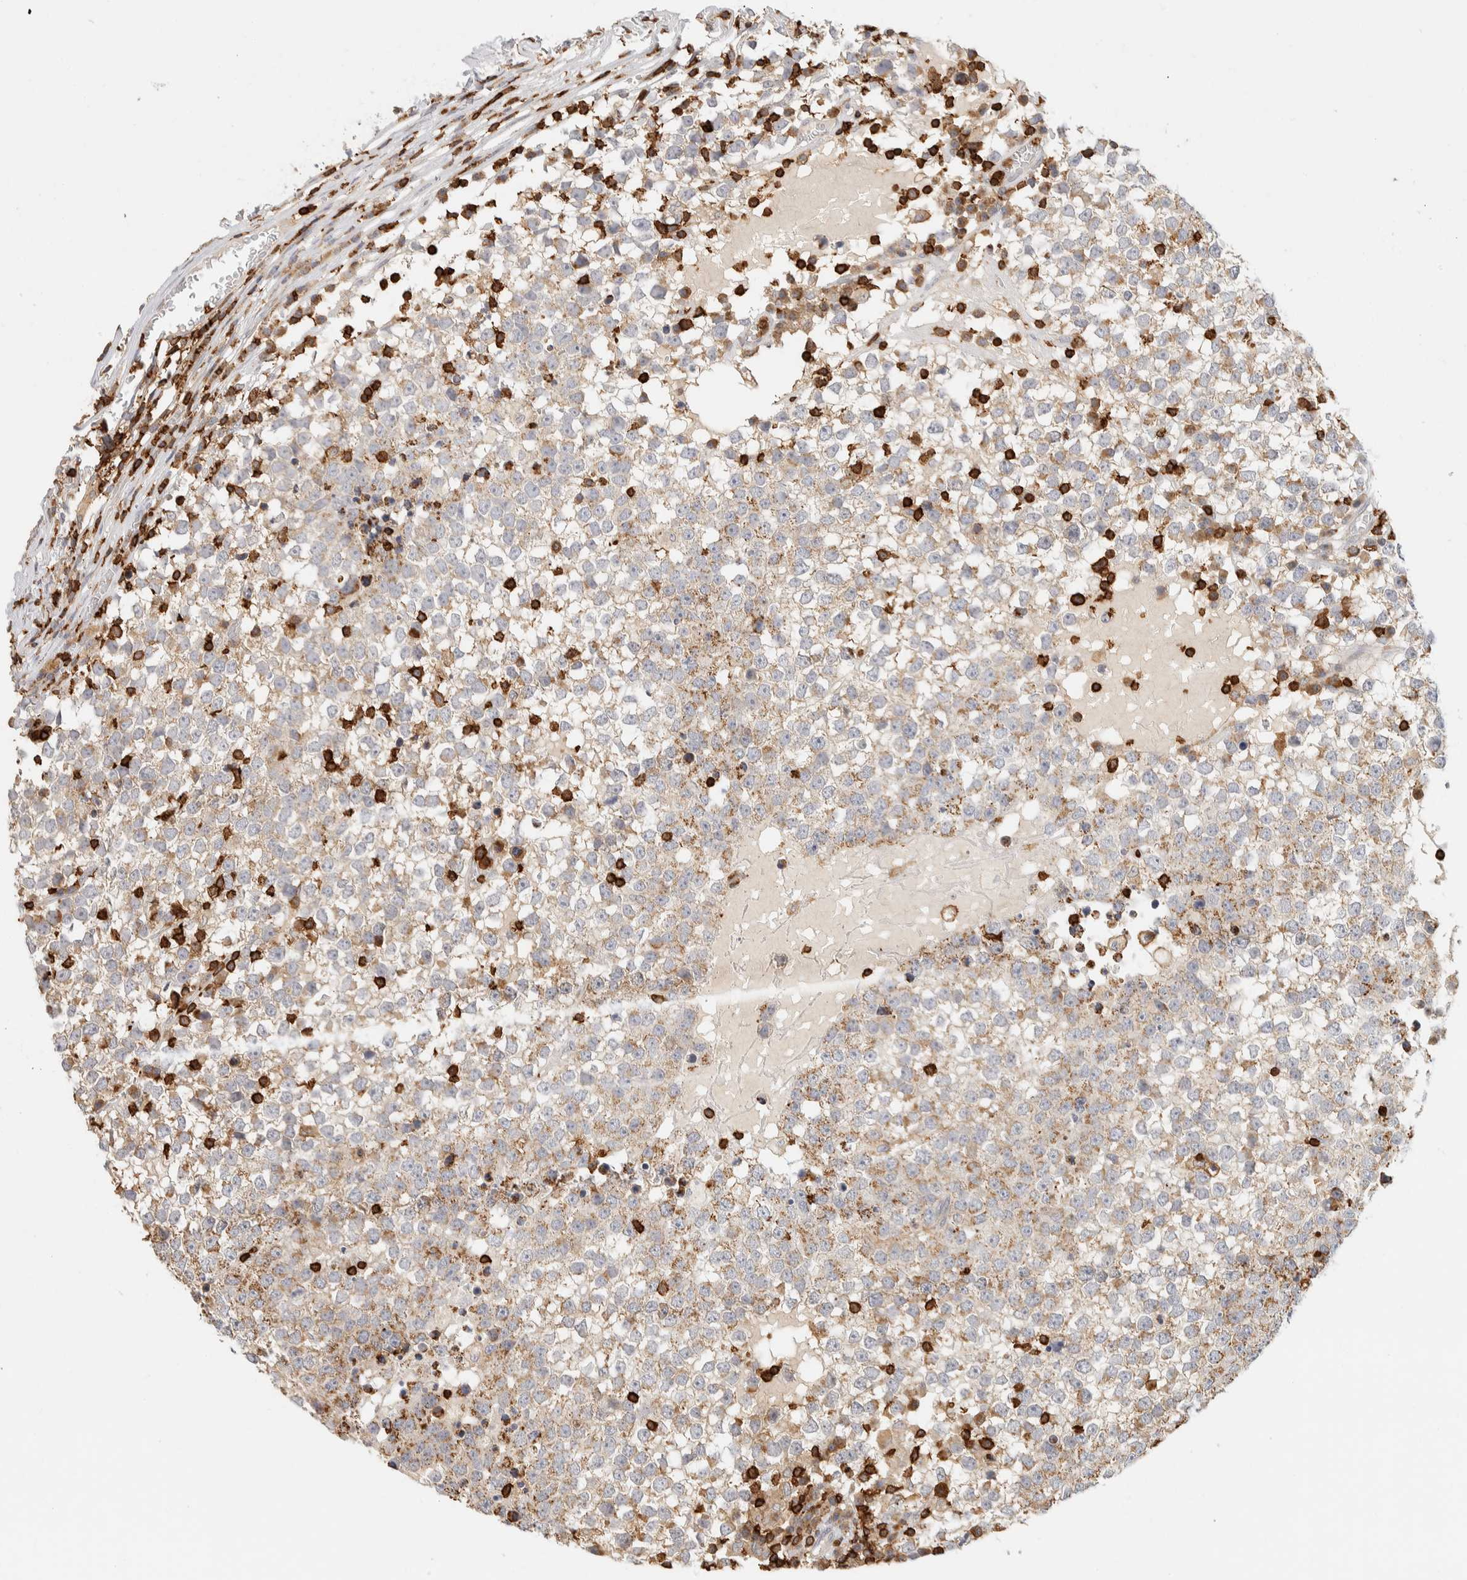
{"staining": {"intensity": "weak", "quantity": ">75%", "location": "cytoplasmic/membranous"}, "tissue": "testis cancer", "cell_type": "Tumor cells", "image_type": "cancer", "snomed": [{"axis": "morphology", "description": "Seminoma, NOS"}, {"axis": "topography", "description": "Testis"}], "caption": "The immunohistochemical stain highlights weak cytoplasmic/membranous staining in tumor cells of seminoma (testis) tissue.", "gene": "RUNDC1", "patient": {"sex": "male", "age": 65}}